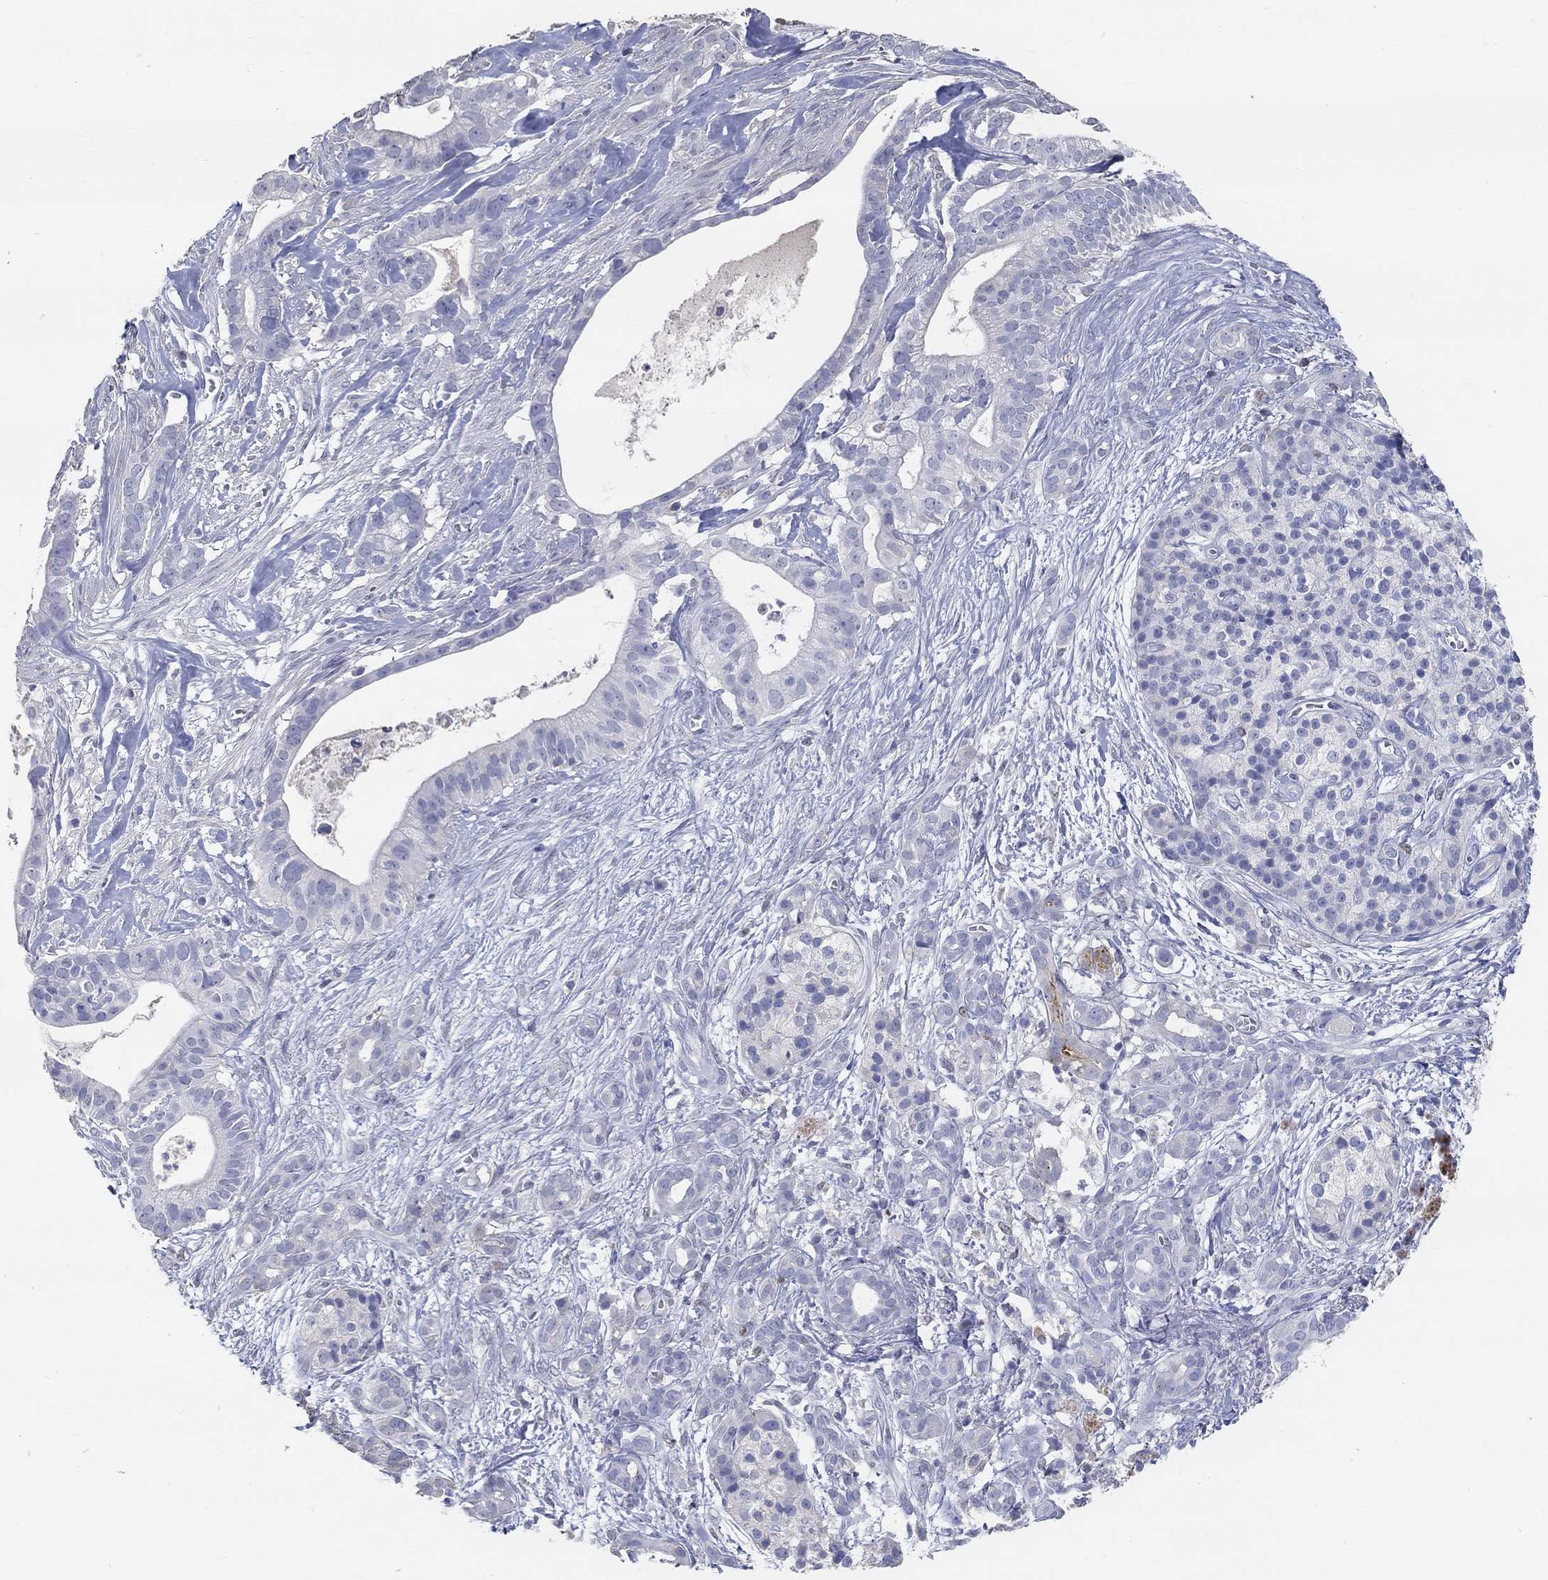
{"staining": {"intensity": "moderate", "quantity": "<25%", "location": "cytoplasmic/membranous"}, "tissue": "pancreatic cancer", "cell_type": "Tumor cells", "image_type": "cancer", "snomed": [{"axis": "morphology", "description": "Adenocarcinoma, NOS"}, {"axis": "topography", "description": "Pancreas"}], "caption": "Protein staining by immunohistochemistry demonstrates moderate cytoplasmic/membranous staining in approximately <25% of tumor cells in adenocarcinoma (pancreatic).", "gene": "FGF2", "patient": {"sex": "male", "age": 61}}